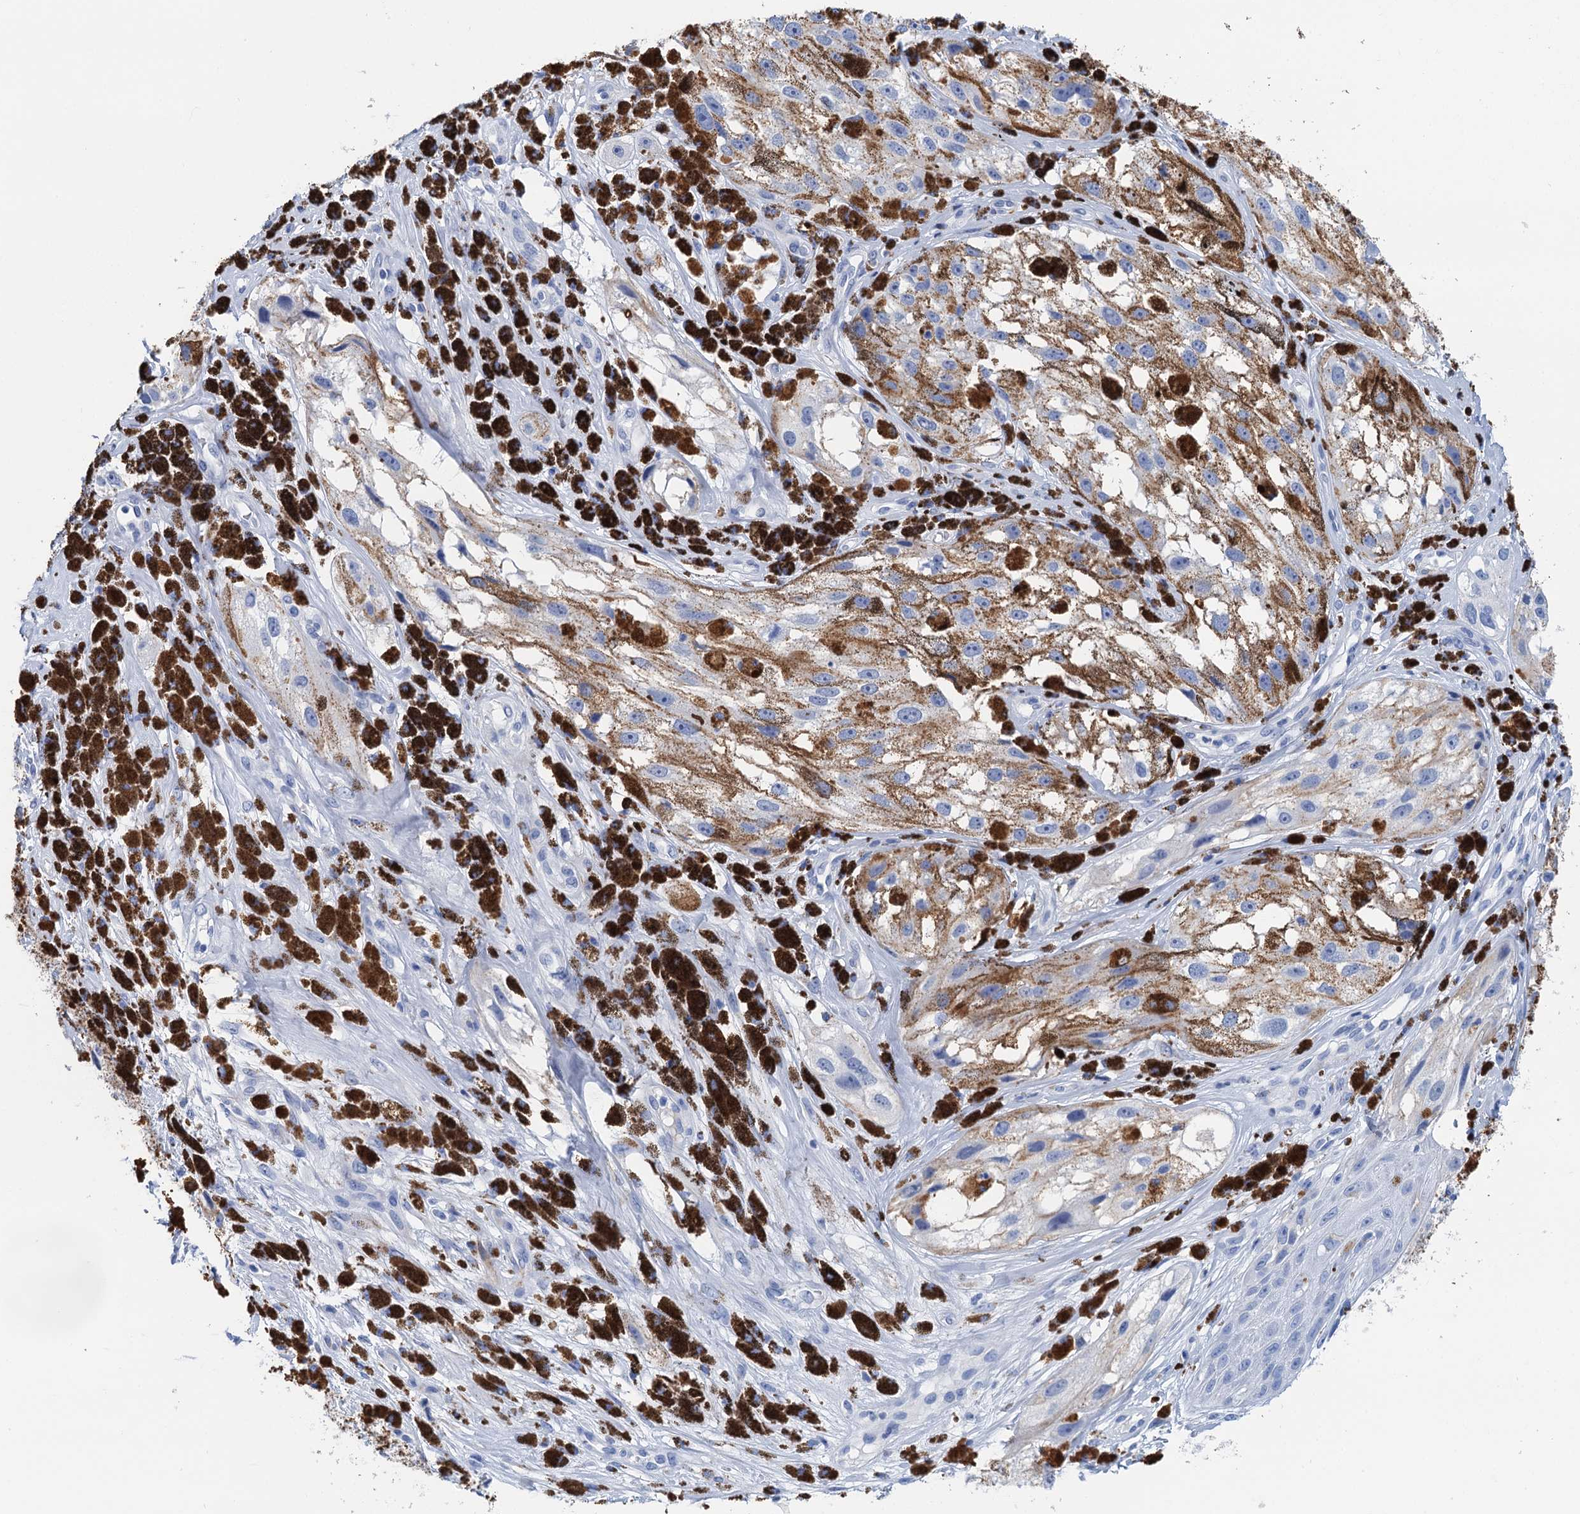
{"staining": {"intensity": "negative", "quantity": "none", "location": "none"}, "tissue": "melanoma", "cell_type": "Tumor cells", "image_type": "cancer", "snomed": [{"axis": "morphology", "description": "Malignant melanoma, NOS"}, {"axis": "topography", "description": "Skin"}], "caption": "There is no significant positivity in tumor cells of melanoma.", "gene": "NLRP10", "patient": {"sex": "male", "age": 88}}